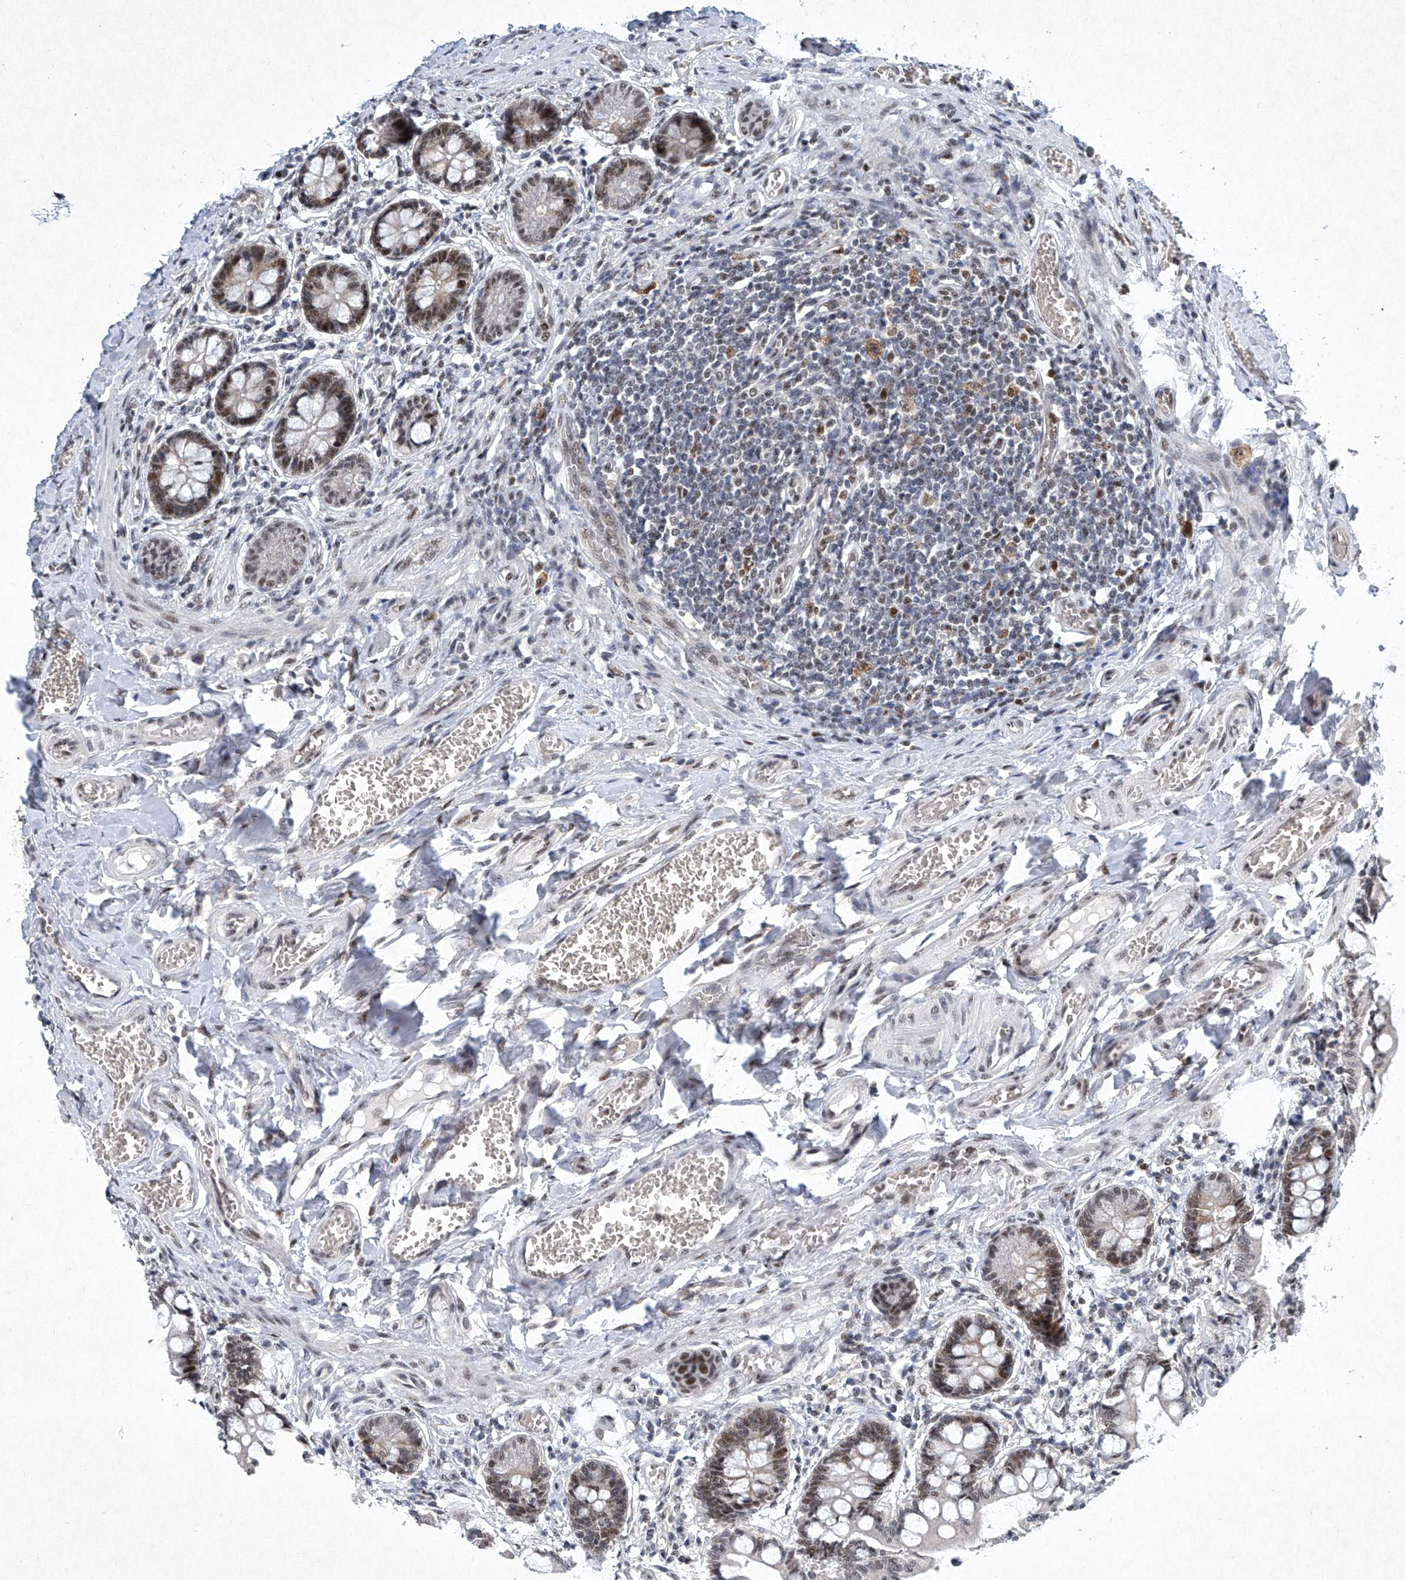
{"staining": {"intensity": "moderate", "quantity": ">75%", "location": "nuclear"}, "tissue": "small intestine", "cell_type": "Glandular cells", "image_type": "normal", "snomed": [{"axis": "morphology", "description": "Normal tissue, NOS"}, {"axis": "topography", "description": "Small intestine"}], "caption": "Small intestine stained with immunohistochemistry shows moderate nuclear staining in about >75% of glandular cells. (brown staining indicates protein expression, while blue staining denotes nuclei).", "gene": "TFDP1", "patient": {"sex": "male", "age": 52}}